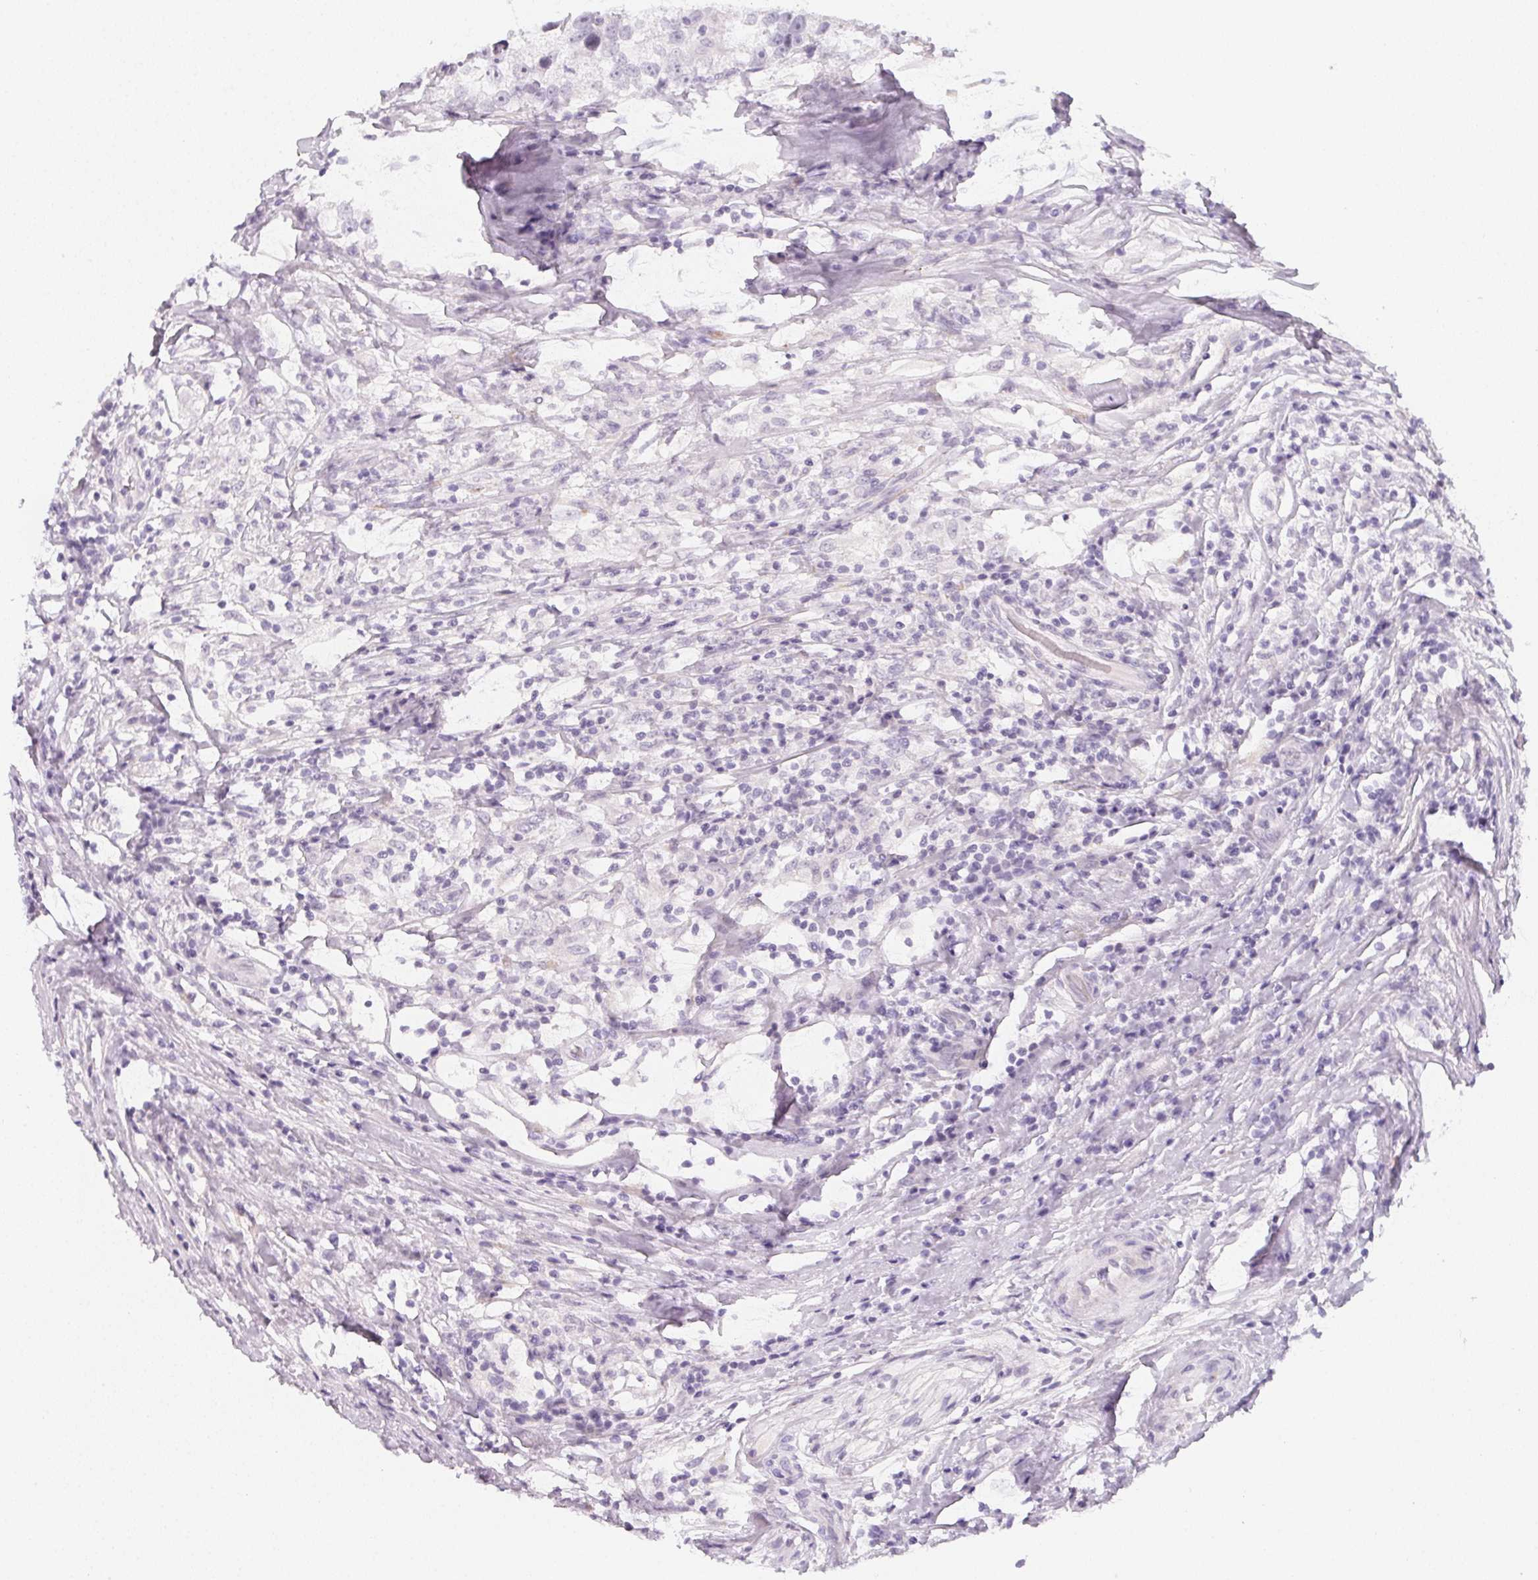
{"staining": {"intensity": "negative", "quantity": "none", "location": "none"}, "tissue": "testis cancer", "cell_type": "Tumor cells", "image_type": "cancer", "snomed": [{"axis": "morphology", "description": "Seminoma, NOS"}, {"axis": "topography", "description": "Testis"}], "caption": "Testis cancer was stained to show a protein in brown. There is no significant staining in tumor cells. The staining is performed using DAB (3,3'-diaminobenzidine) brown chromogen with nuclei counter-stained in using hematoxylin.", "gene": "CCDC96", "patient": {"sex": "male", "age": 46}}